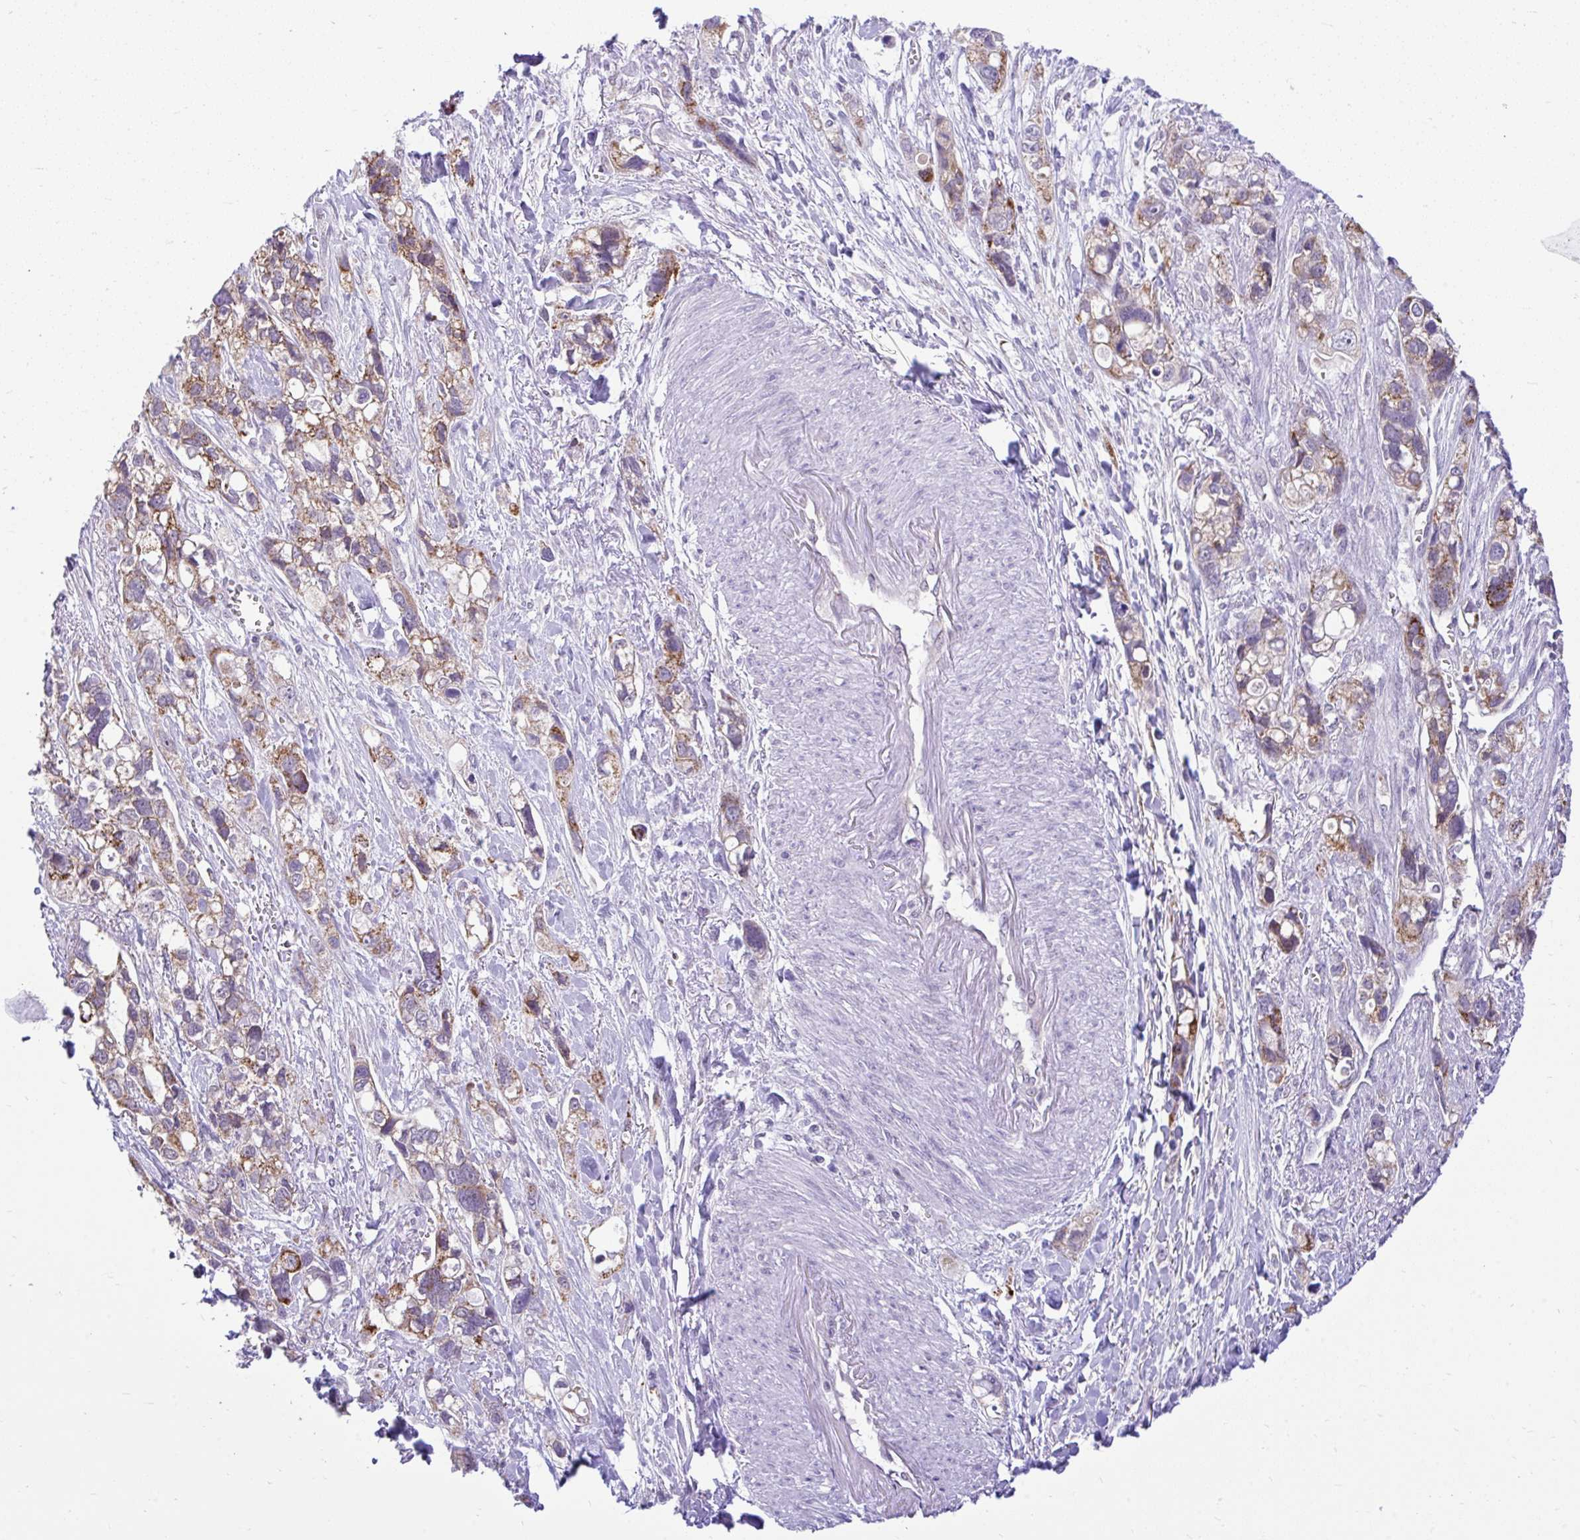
{"staining": {"intensity": "moderate", "quantity": "25%-75%", "location": "cytoplasmic/membranous"}, "tissue": "stomach cancer", "cell_type": "Tumor cells", "image_type": "cancer", "snomed": [{"axis": "morphology", "description": "Adenocarcinoma, NOS"}, {"axis": "topography", "description": "Stomach, upper"}], "caption": "Immunohistochemical staining of stomach adenocarcinoma displays medium levels of moderate cytoplasmic/membranous expression in approximately 25%-75% of tumor cells.", "gene": "PYCR2", "patient": {"sex": "female", "age": 81}}